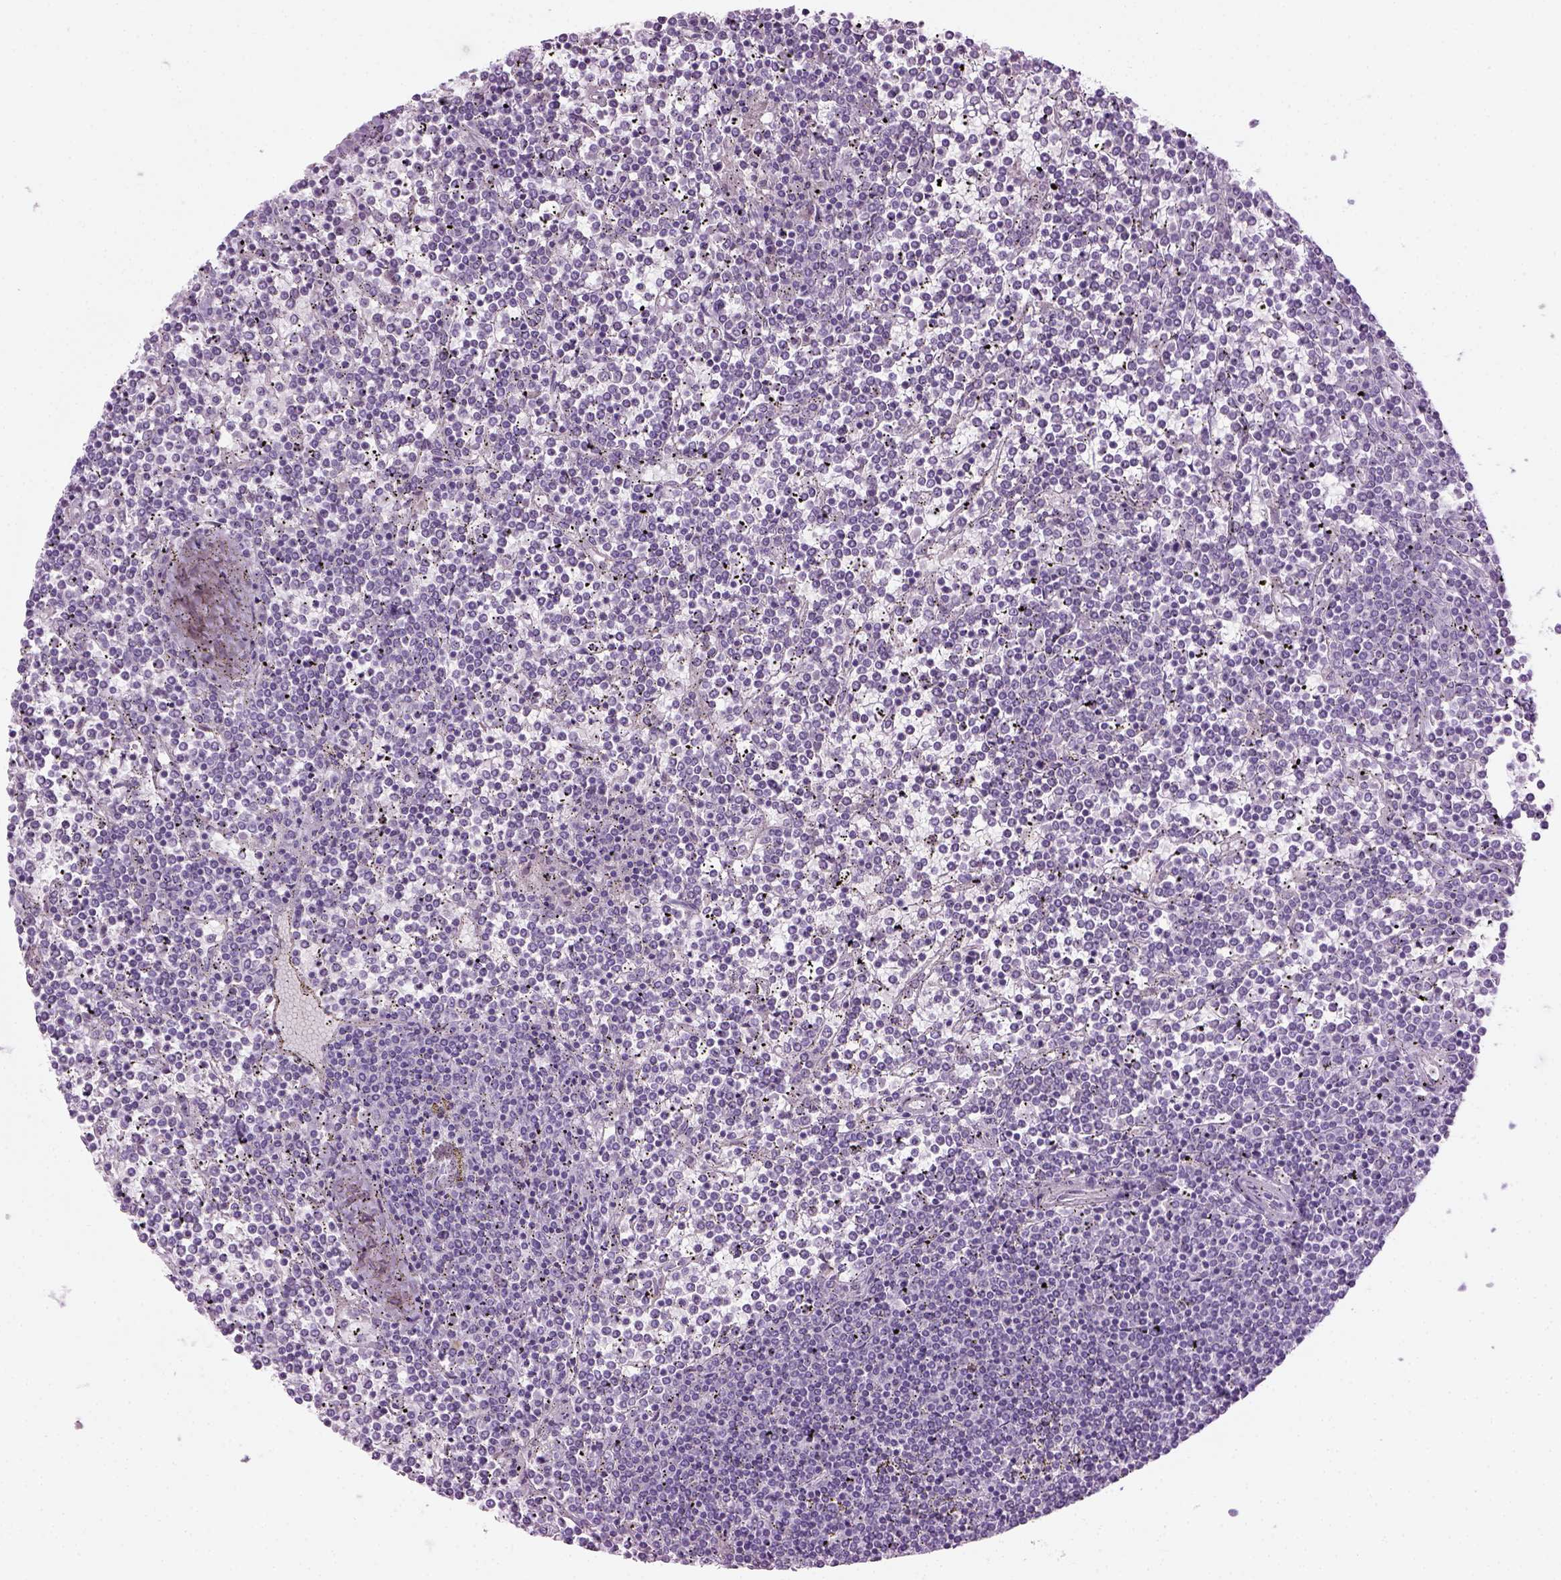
{"staining": {"intensity": "negative", "quantity": "none", "location": "none"}, "tissue": "lymphoma", "cell_type": "Tumor cells", "image_type": "cancer", "snomed": [{"axis": "morphology", "description": "Malignant lymphoma, non-Hodgkin's type, Low grade"}, {"axis": "topography", "description": "Spleen"}], "caption": "High magnification brightfield microscopy of lymphoma stained with DAB (brown) and counterstained with hematoxylin (blue): tumor cells show no significant staining.", "gene": "CIBAR2", "patient": {"sex": "female", "age": 19}}